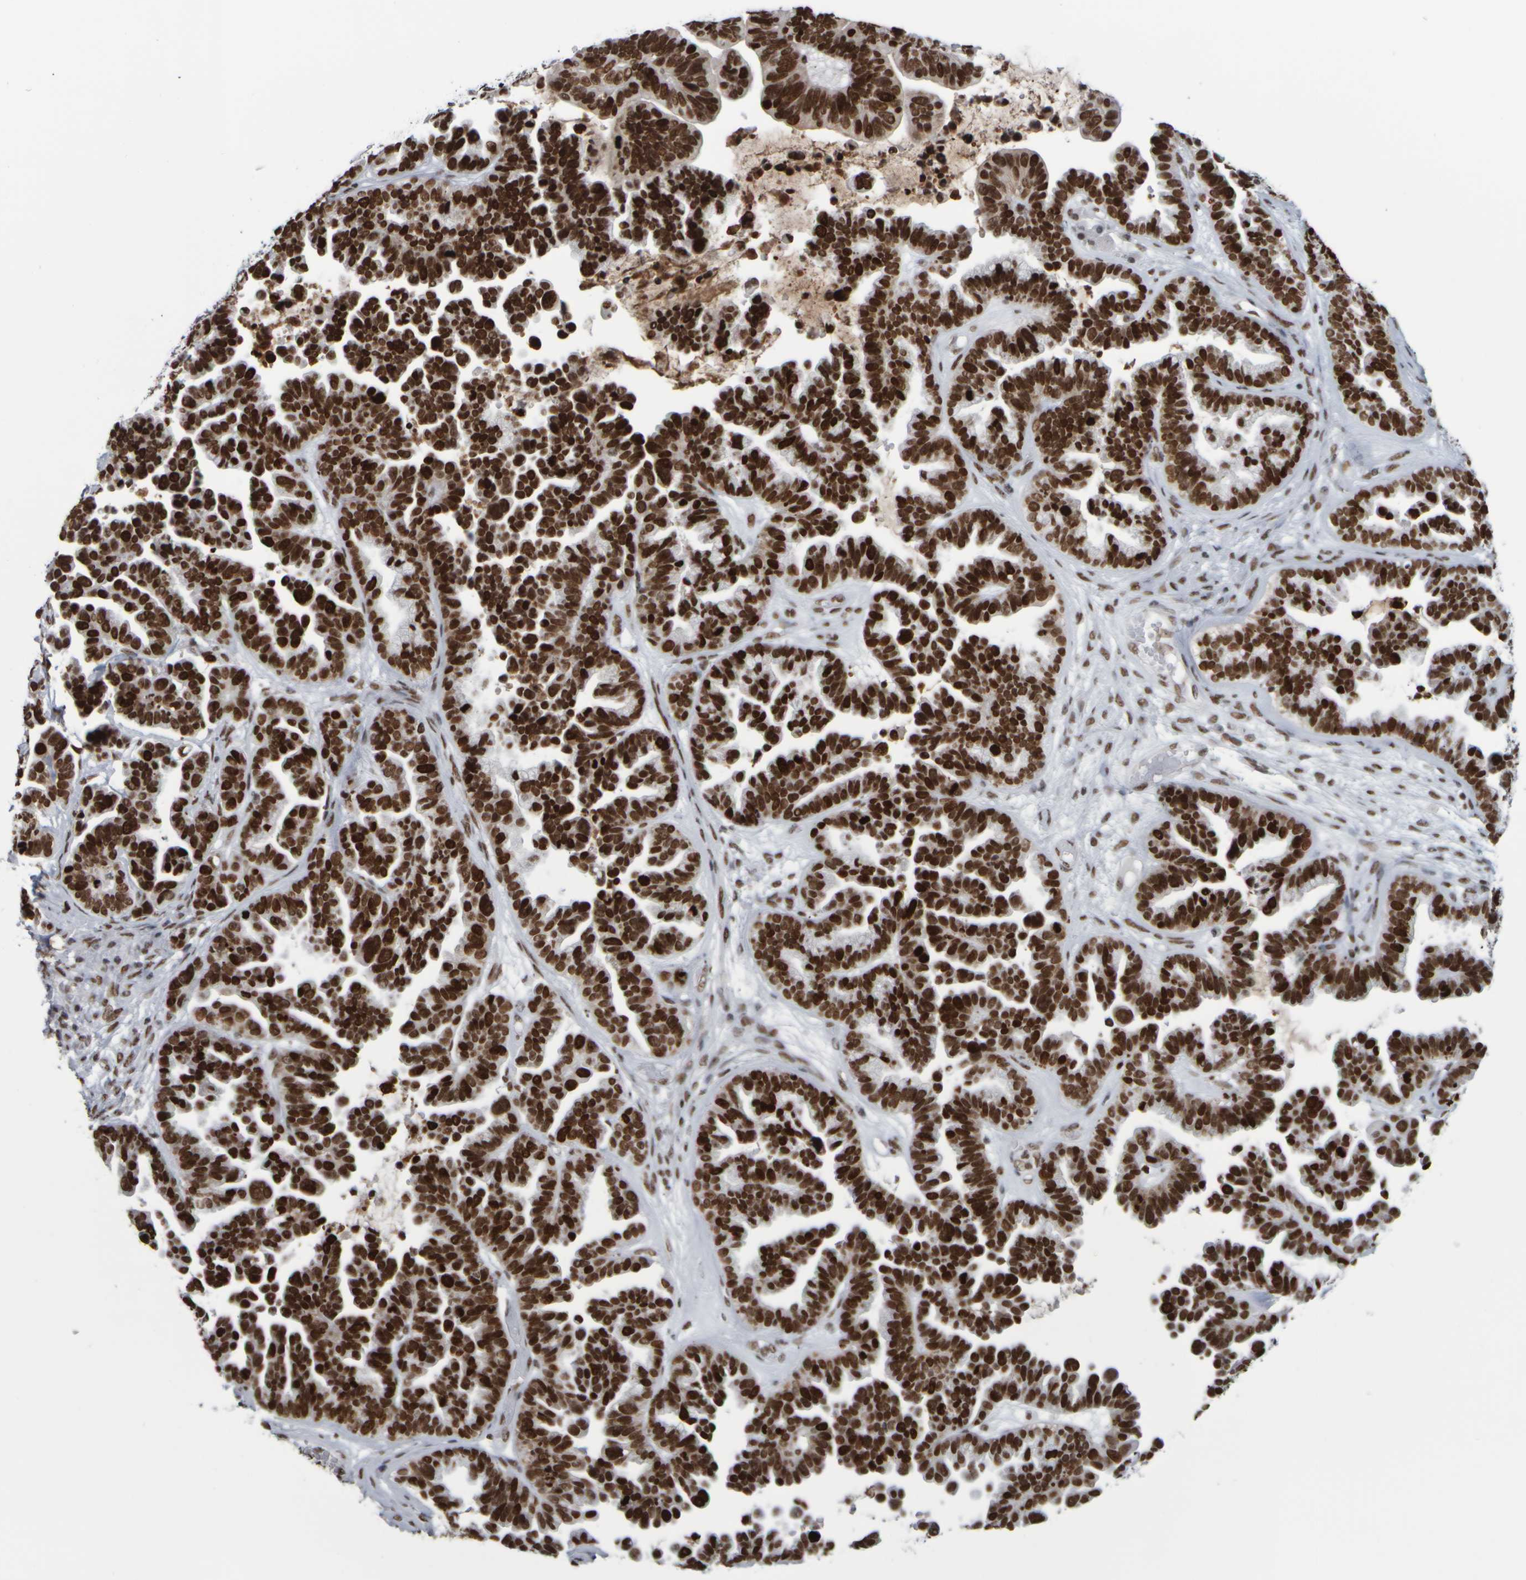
{"staining": {"intensity": "strong", "quantity": ">75%", "location": "nuclear"}, "tissue": "ovarian cancer", "cell_type": "Tumor cells", "image_type": "cancer", "snomed": [{"axis": "morphology", "description": "Cystadenocarcinoma, serous, NOS"}, {"axis": "topography", "description": "Ovary"}], "caption": "Ovarian cancer stained with immunohistochemistry shows strong nuclear positivity in about >75% of tumor cells. (Stains: DAB (3,3'-diaminobenzidine) in brown, nuclei in blue, Microscopy: brightfield microscopy at high magnification).", "gene": "TOP2B", "patient": {"sex": "female", "age": 56}}